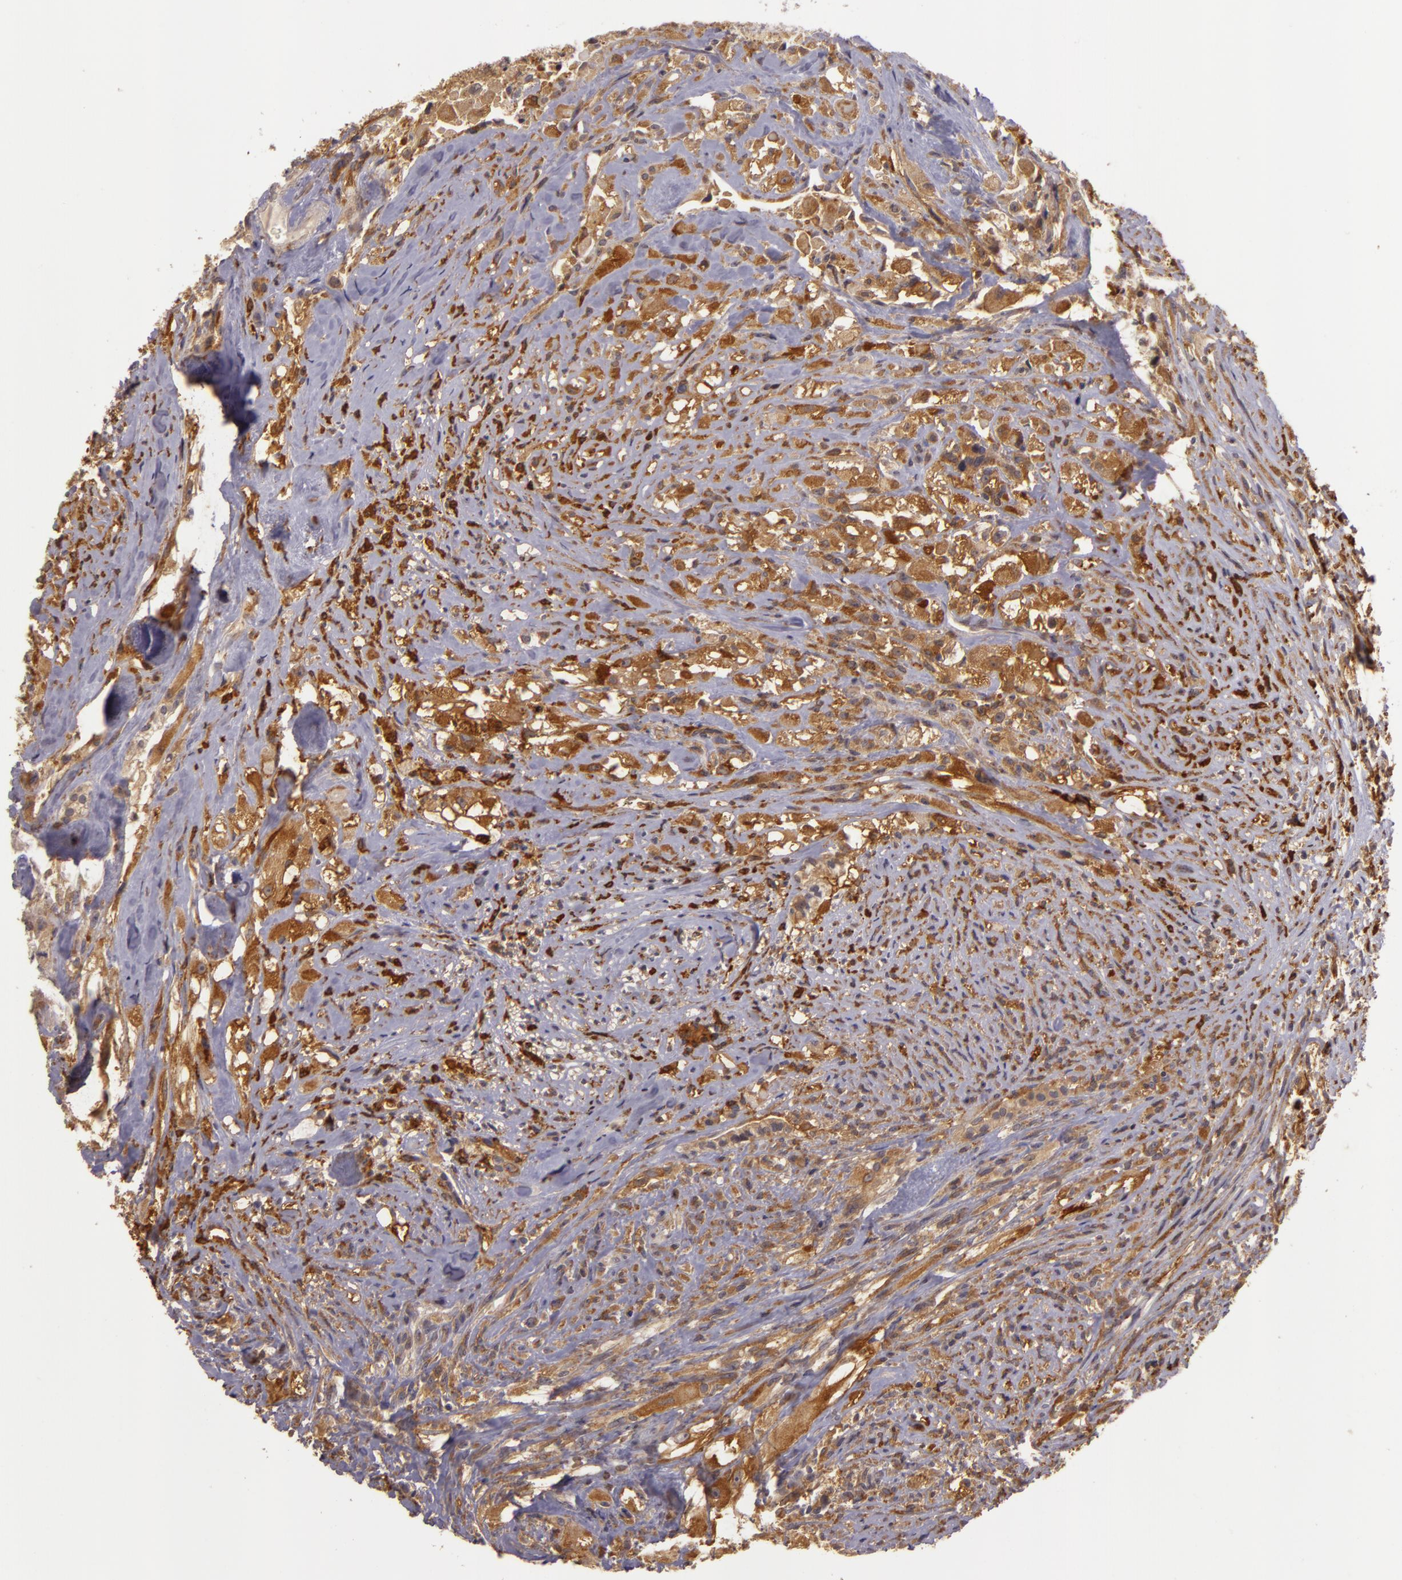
{"staining": {"intensity": "moderate", "quantity": ">75%", "location": "cytoplasmic/membranous"}, "tissue": "glioma", "cell_type": "Tumor cells", "image_type": "cancer", "snomed": [{"axis": "morphology", "description": "Glioma, malignant, High grade"}, {"axis": "topography", "description": "Brain"}], "caption": "This is a photomicrograph of immunohistochemistry staining of glioma, which shows moderate expression in the cytoplasmic/membranous of tumor cells.", "gene": "PPP1R3F", "patient": {"sex": "male", "age": 48}}